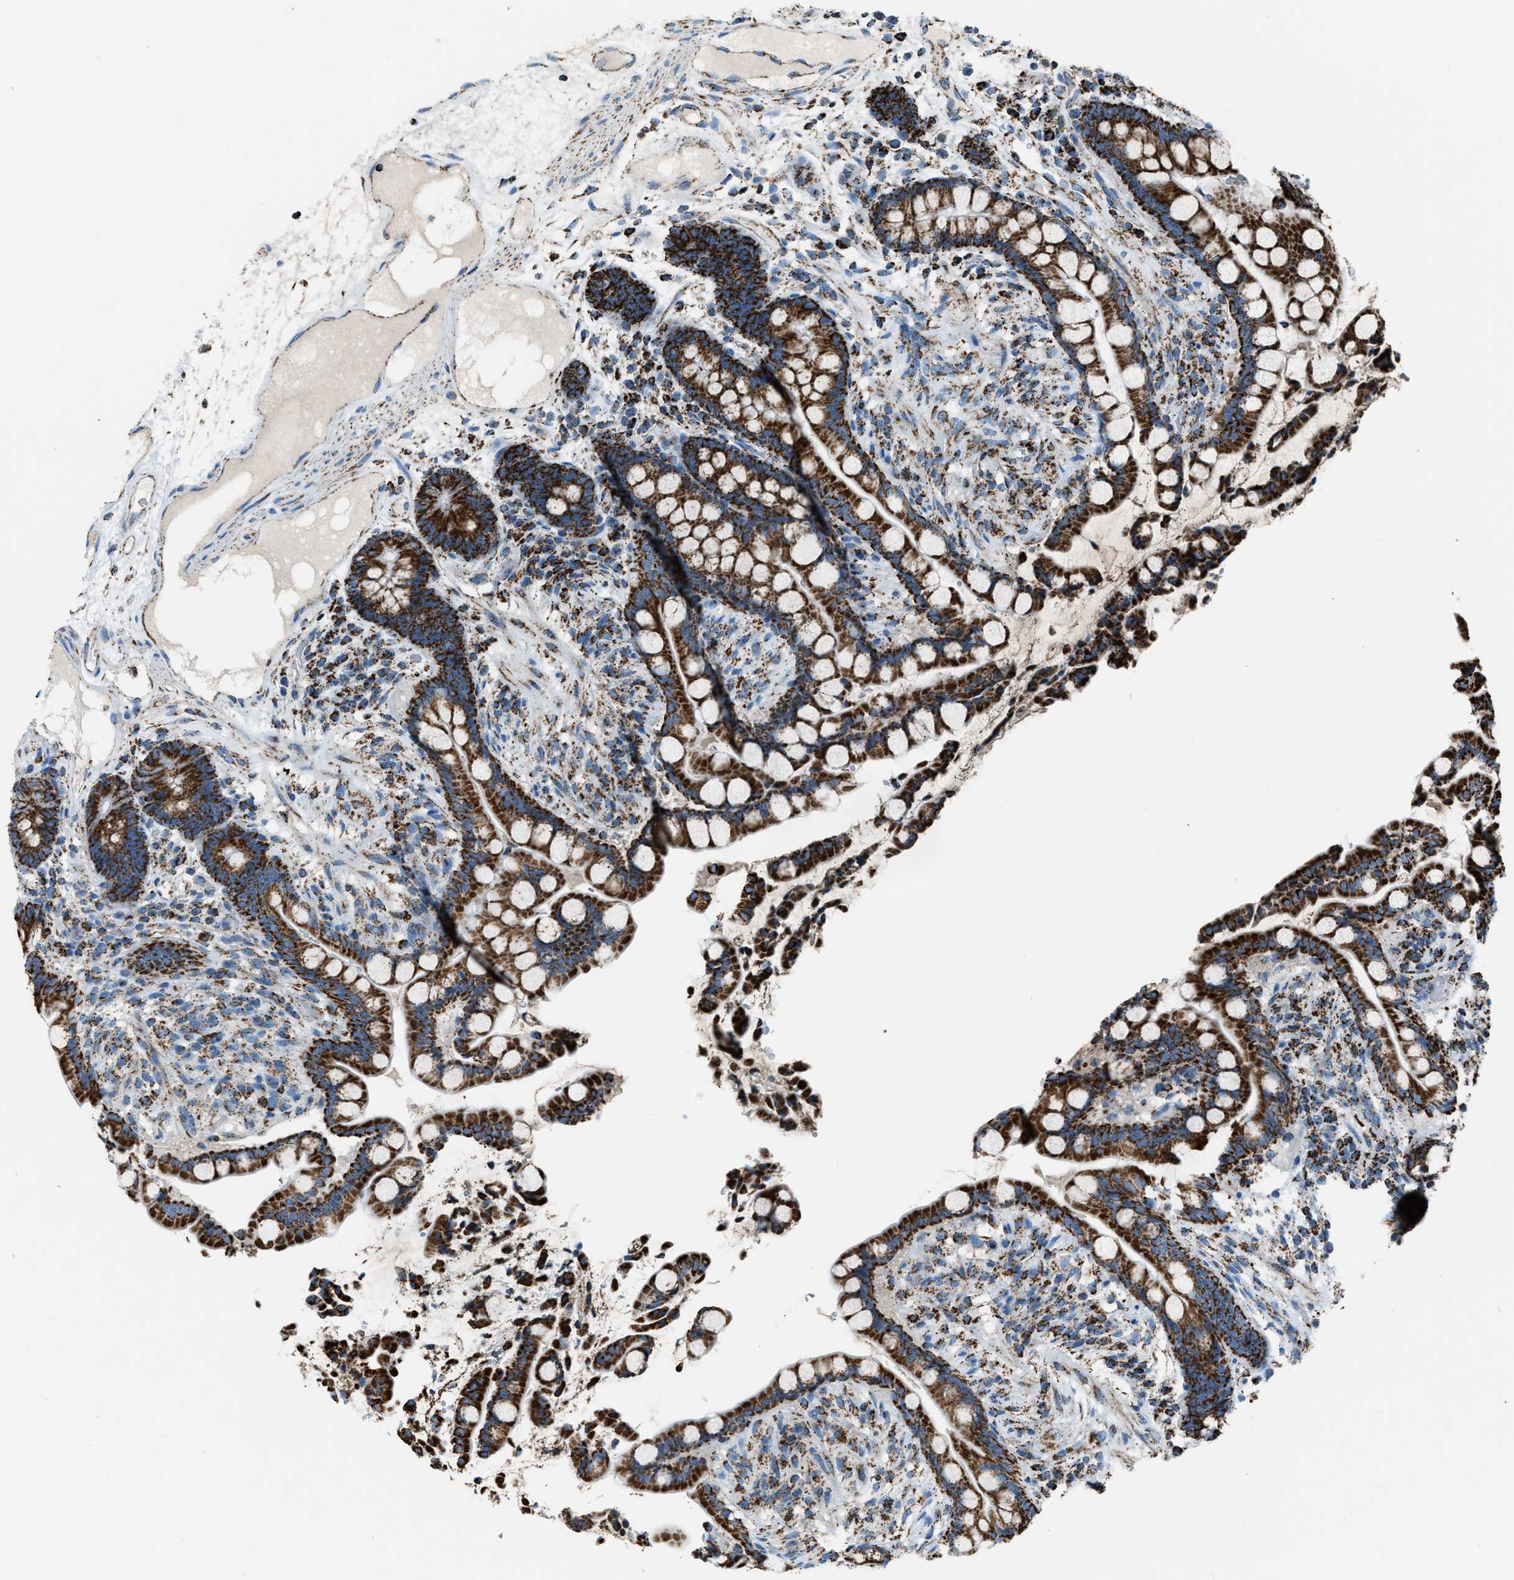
{"staining": {"intensity": "moderate", "quantity": ">75%", "location": "cytoplasmic/membranous"}, "tissue": "colon", "cell_type": "Endothelial cells", "image_type": "normal", "snomed": [{"axis": "morphology", "description": "Normal tissue, NOS"}, {"axis": "topography", "description": "Colon"}], "caption": "Moderate cytoplasmic/membranous protein expression is present in about >75% of endothelial cells in colon. The staining was performed using DAB to visualize the protein expression in brown, while the nuclei were stained in blue with hematoxylin (Magnification: 20x).", "gene": "MDH2", "patient": {"sex": "male", "age": 73}}